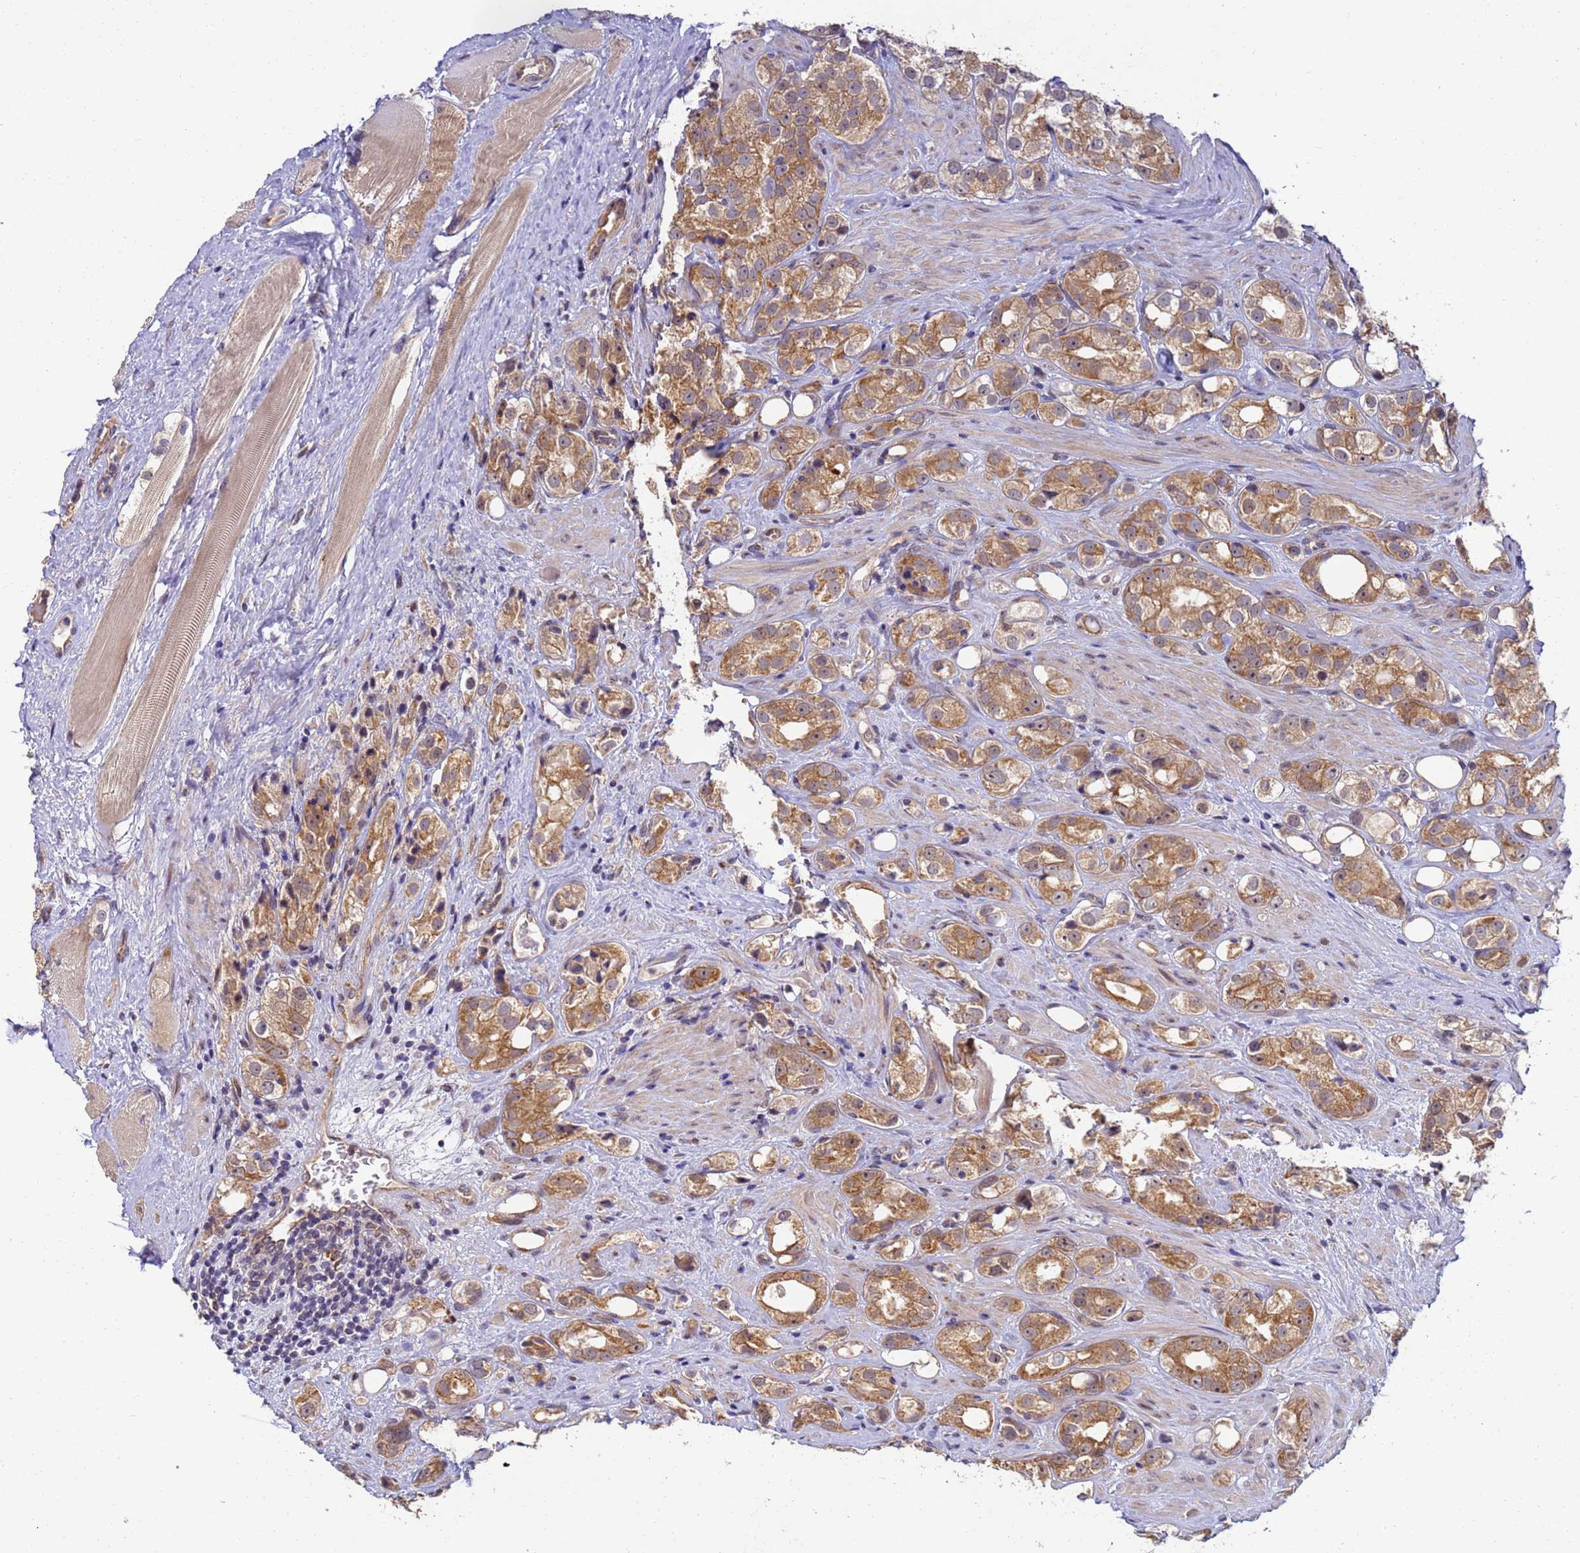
{"staining": {"intensity": "moderate", "quantity": ">75%", "location": "cytoplasmic/membranous"}, "tissue": "prostate cancer", "cell_type": "Tumor cells", "image_type": "cancer", "snomed": [{"axis": "morphology", "description": "Adenocarcinoma, NOS"}, {"axis": "topography", "description": "Prostate"}], "caption": "Prostate adenocarcinoma stained for a protein (brown) exhibits moderate cytoplasmic/membranous positive expression in approximately >75% of tumor cells.", "gene": "RAPGEF3", "patient": {"sex": "male", "age": 79}}